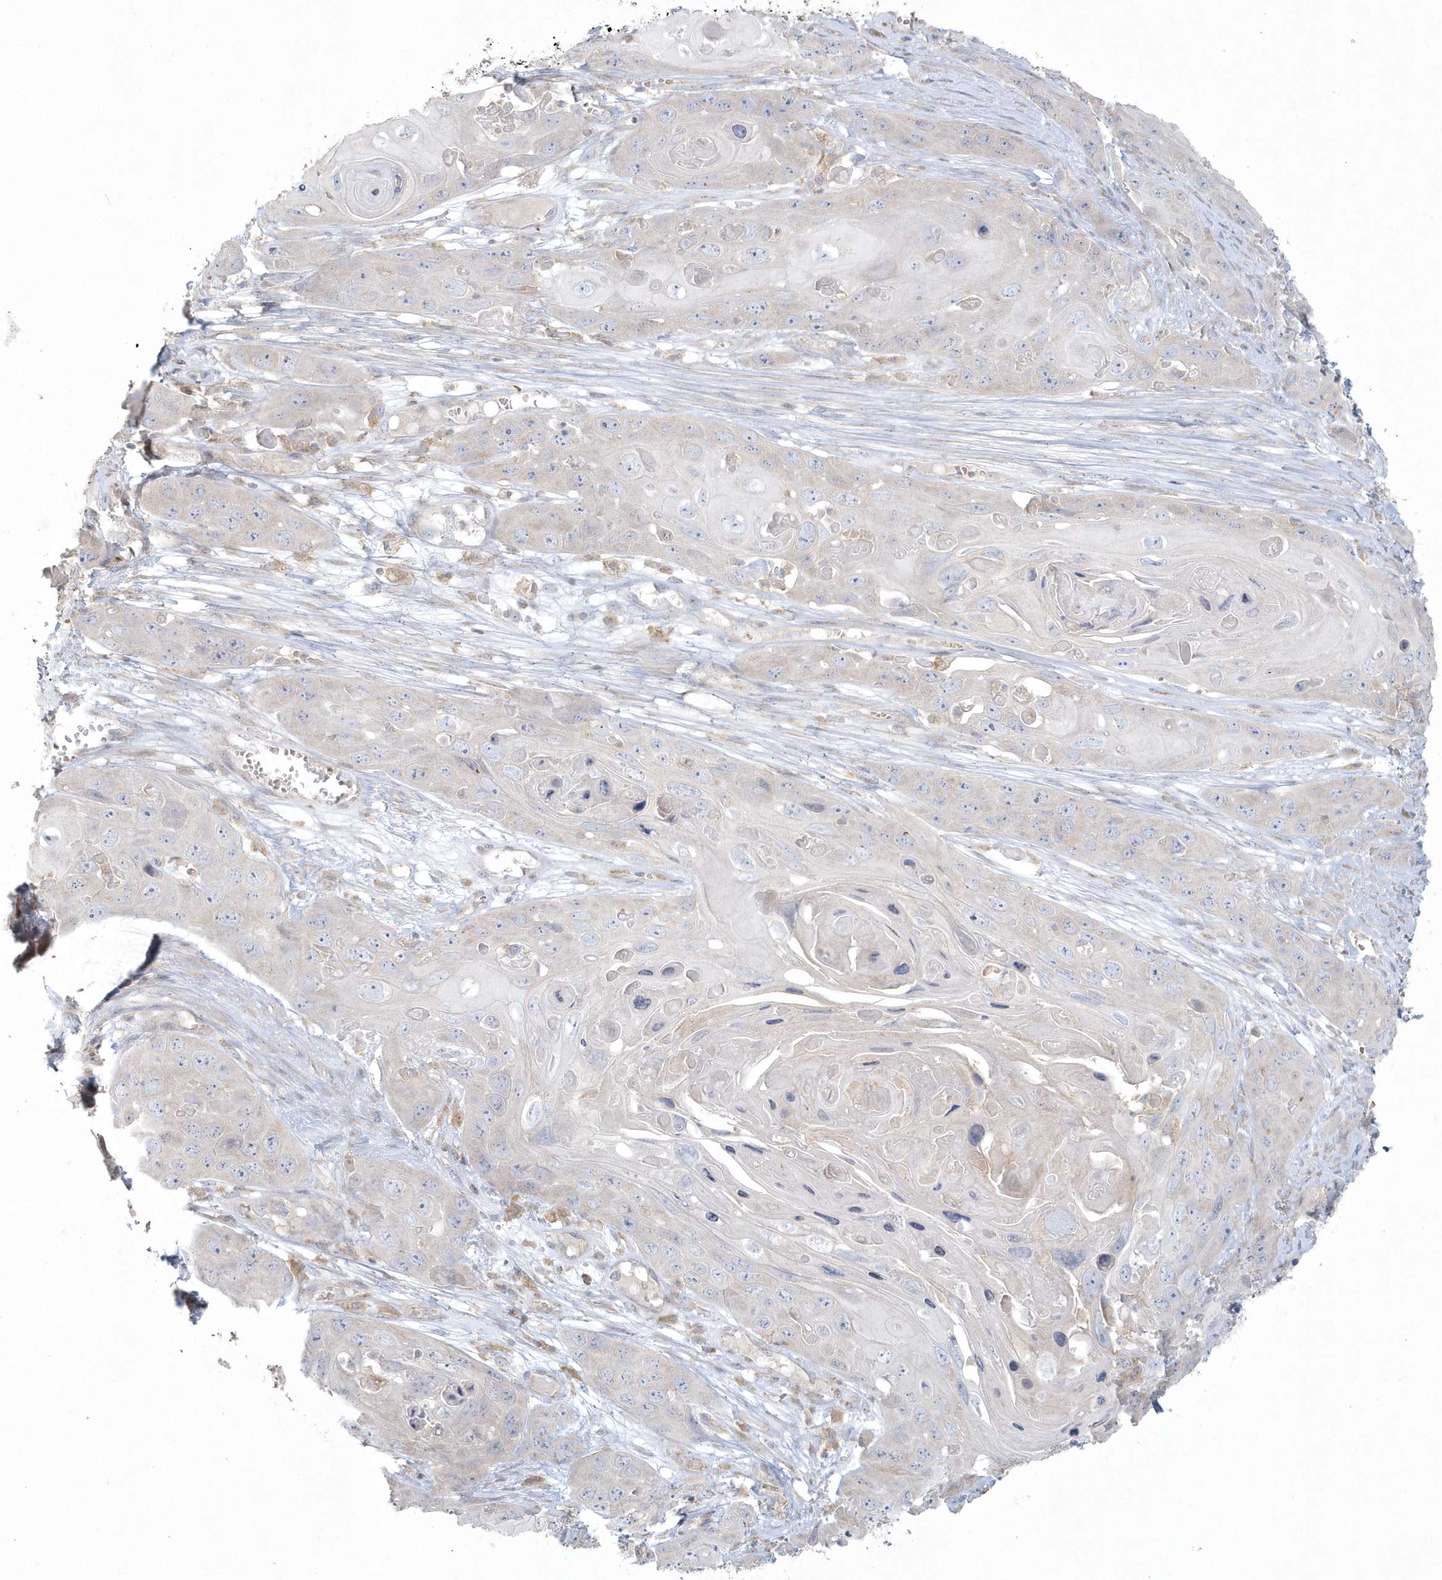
{"staining": {"intensity": "negative", "quantity": "none", "location": "none"}, "tissue": "skin cancer", "cell_type": "Tumor cells", "image_type": "cancer", "snomed": [{"axis": "morphology", "description": "Squamous cell carcinoma, NOS"}, {"axis": "topography", "description": "Skin"}], "caption": "Immunohistochemical staining of human skin squamous cell carcinoma shows no significant expression in tumor cells.", "gene": "BLTP3A", "patient": {"sex": "male", "age": 55}}